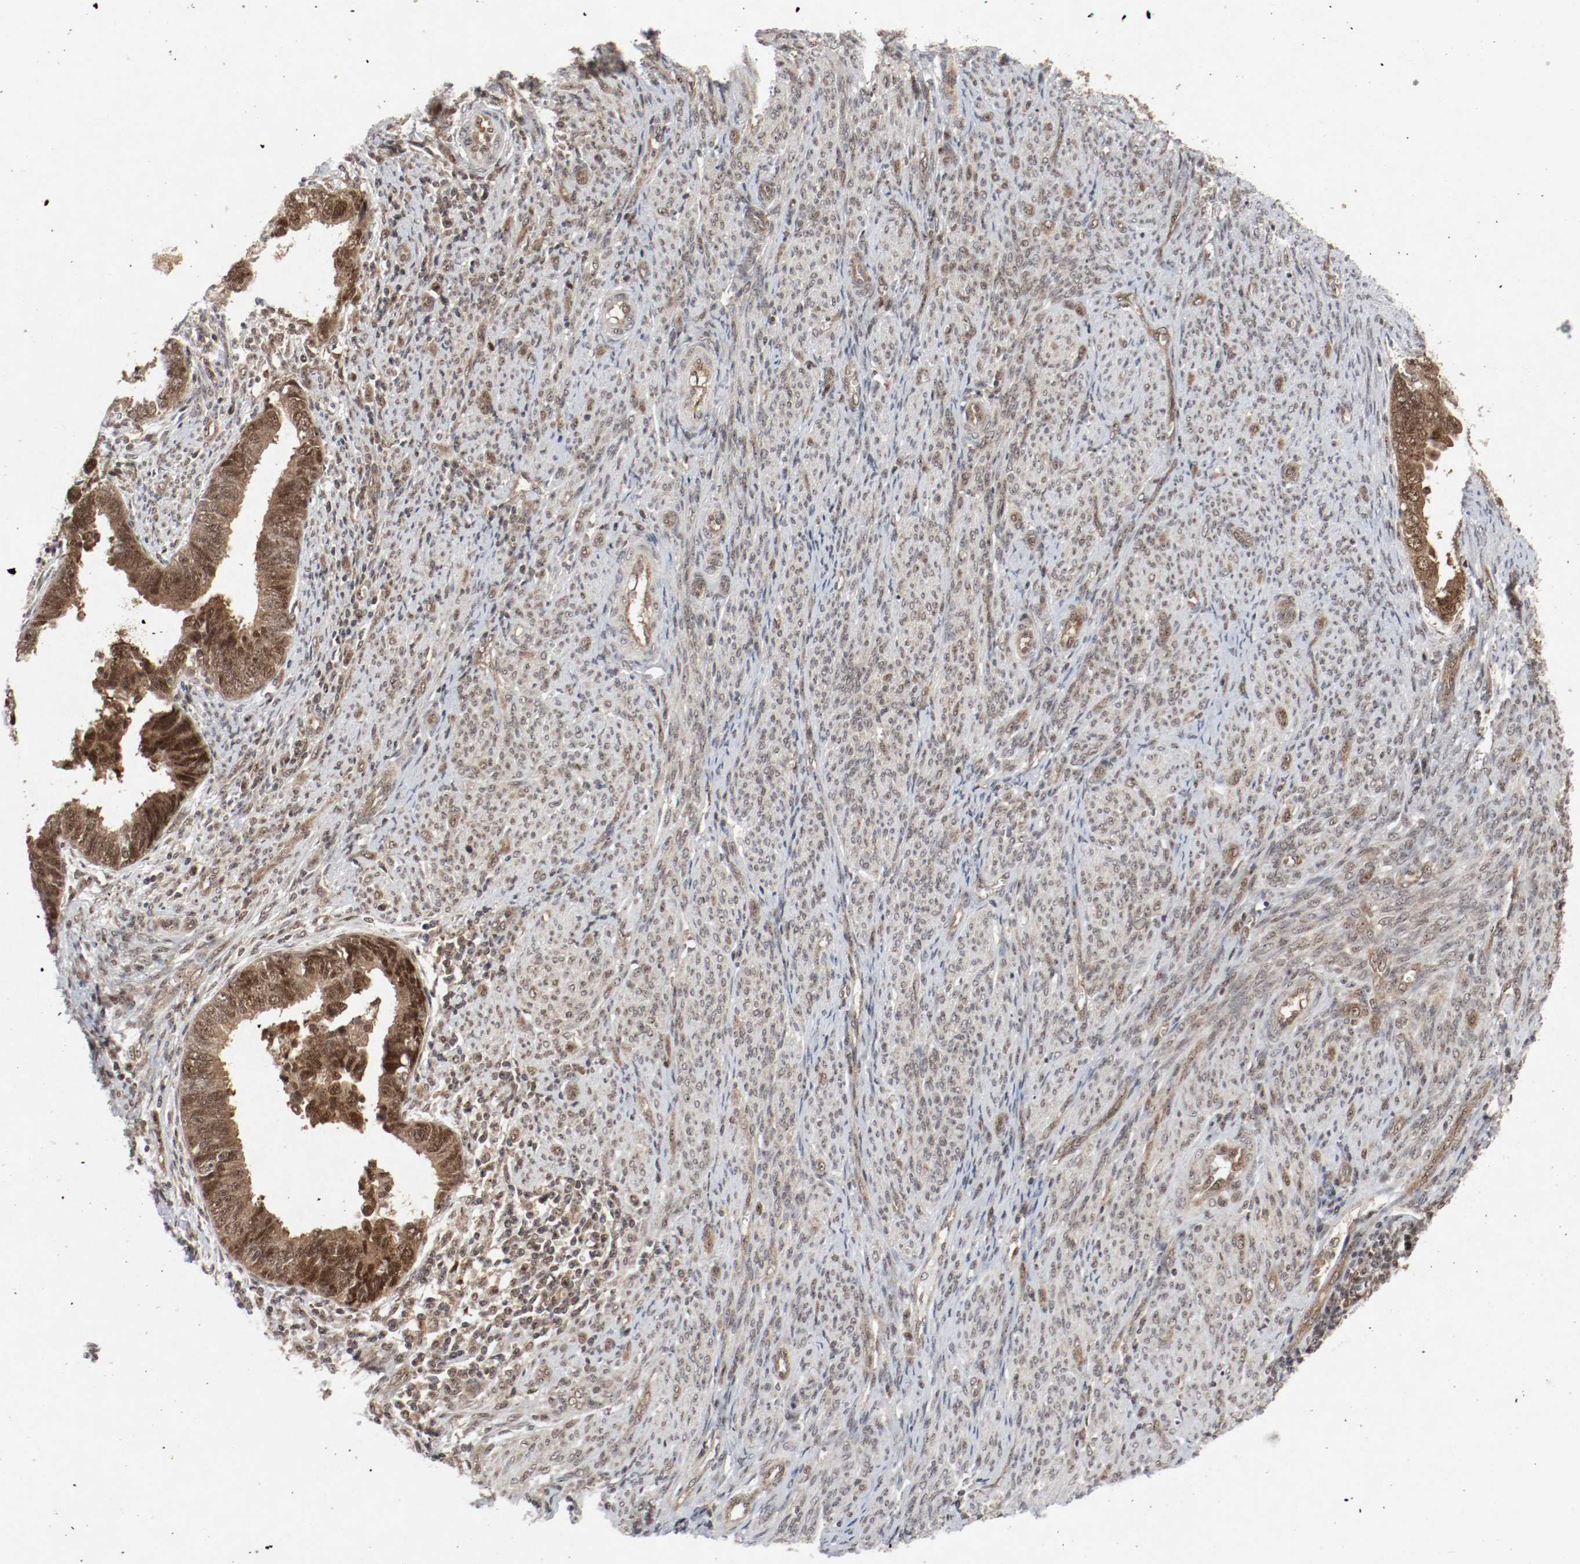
{"staining": {"intensity": "moderate", "quantity": ">75%", "location": "cytoplasmic/membranous,nuclear"}, "tissue": "endometrial cancer", "cell_type": "Tumor cells", "image_type": "cancer", "snomed": [{"axis": "morphology", "description": "Adenocarcinoma, NOS"}, {"axis": "topography", "description": "Endometrium"}], "caption": "Tumor cells exhibit medium levels of moderate cytoplasmic/membranous and nuclear staining in about >75% of cells in endometrial adenocarcinoma.", "gene": "CSNK2B", "patient": {"sex": "female", "age": 75}}